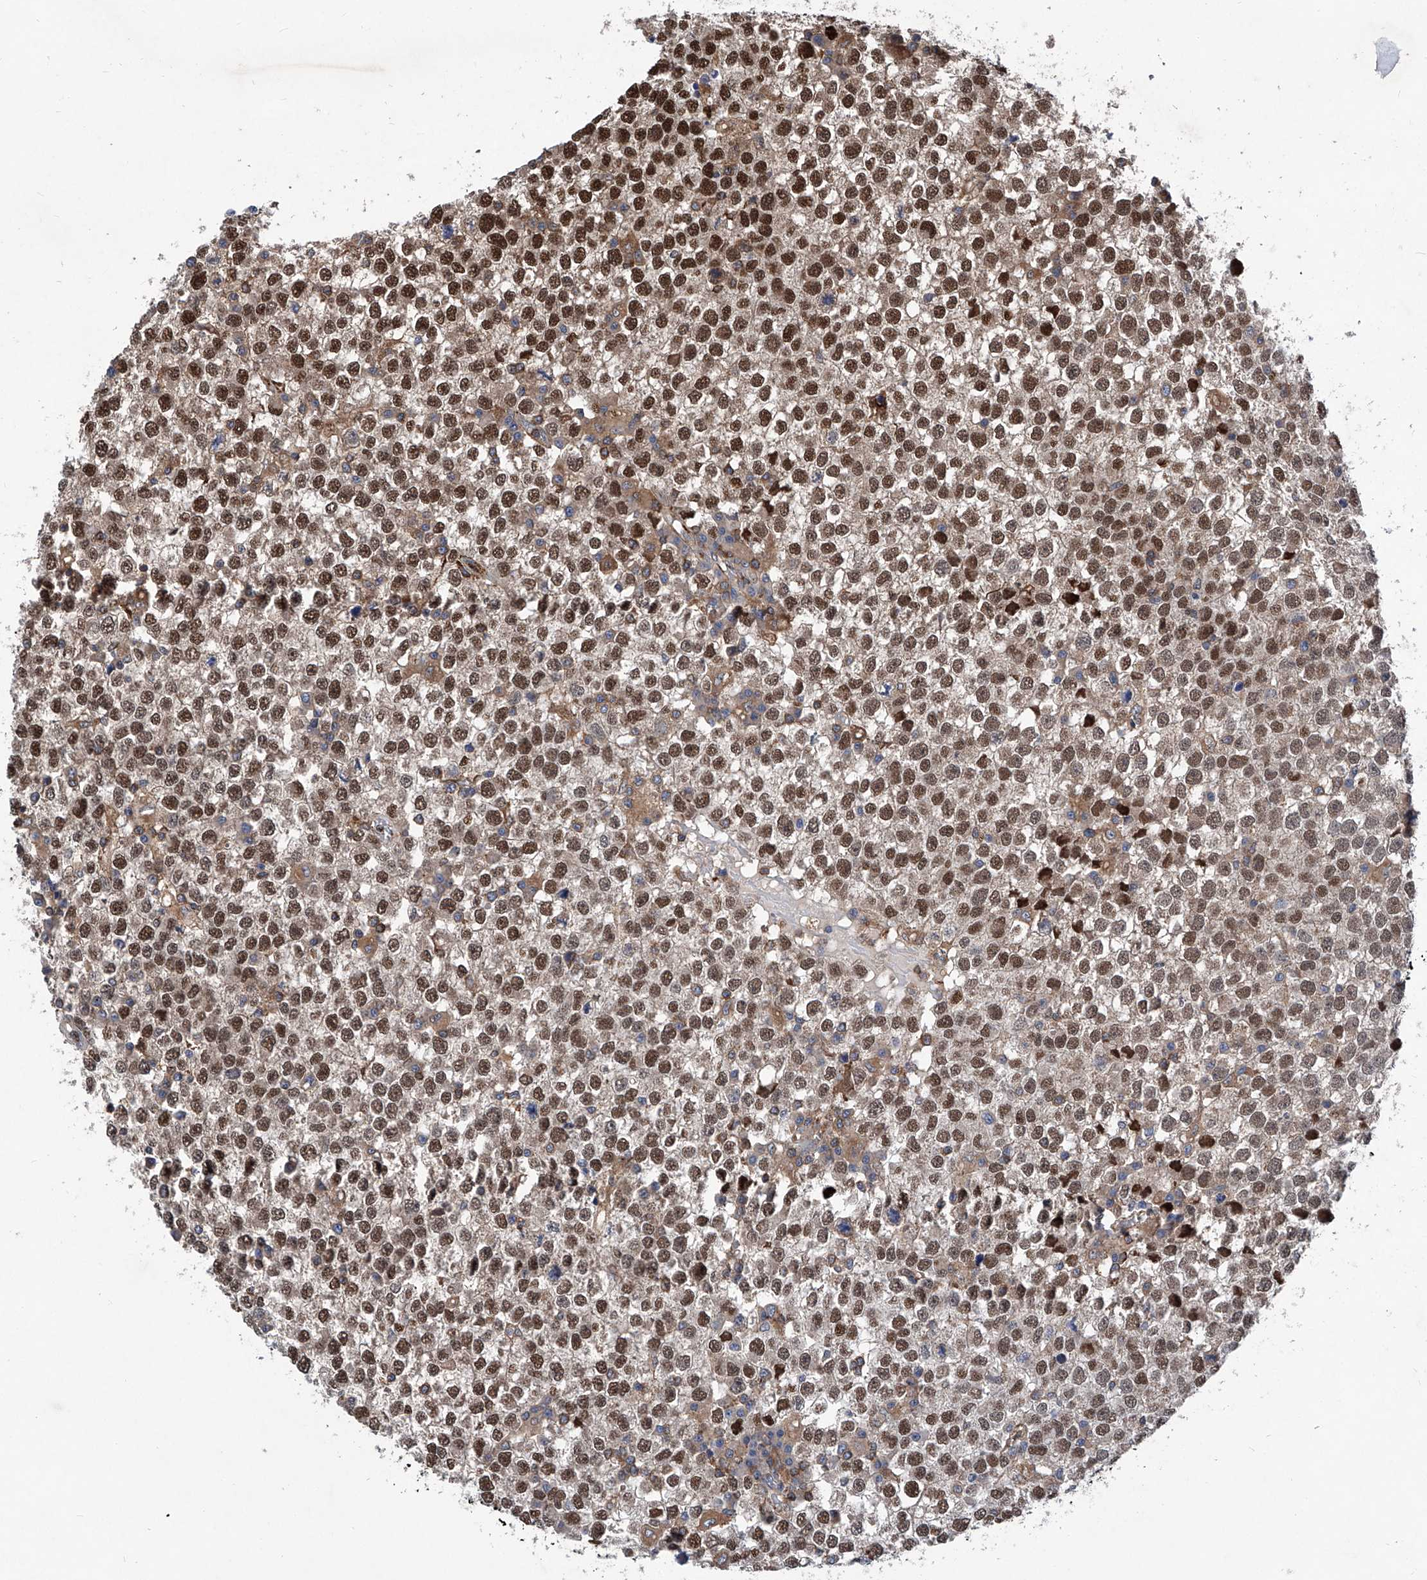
{"staining": {"intensity": "moderate", "quantity": ">75%", "location": "nuclear"}, "tissue": "testis cancer", "cell_type": "Tumor cells", "image_type": "cancer", "snomed": [{"axis": "morphology", "description": "Seminoma, NOS"}, {"axis": "topography", "description": "Testis"}], "caption": "Immunohistochemical staining of human testis cancer reveals medium levels of moderate nuclear positivity in about >75% of tumor cells.", "gene": "NT5C3A", "patient": {"sex": "male", "age": 65}}